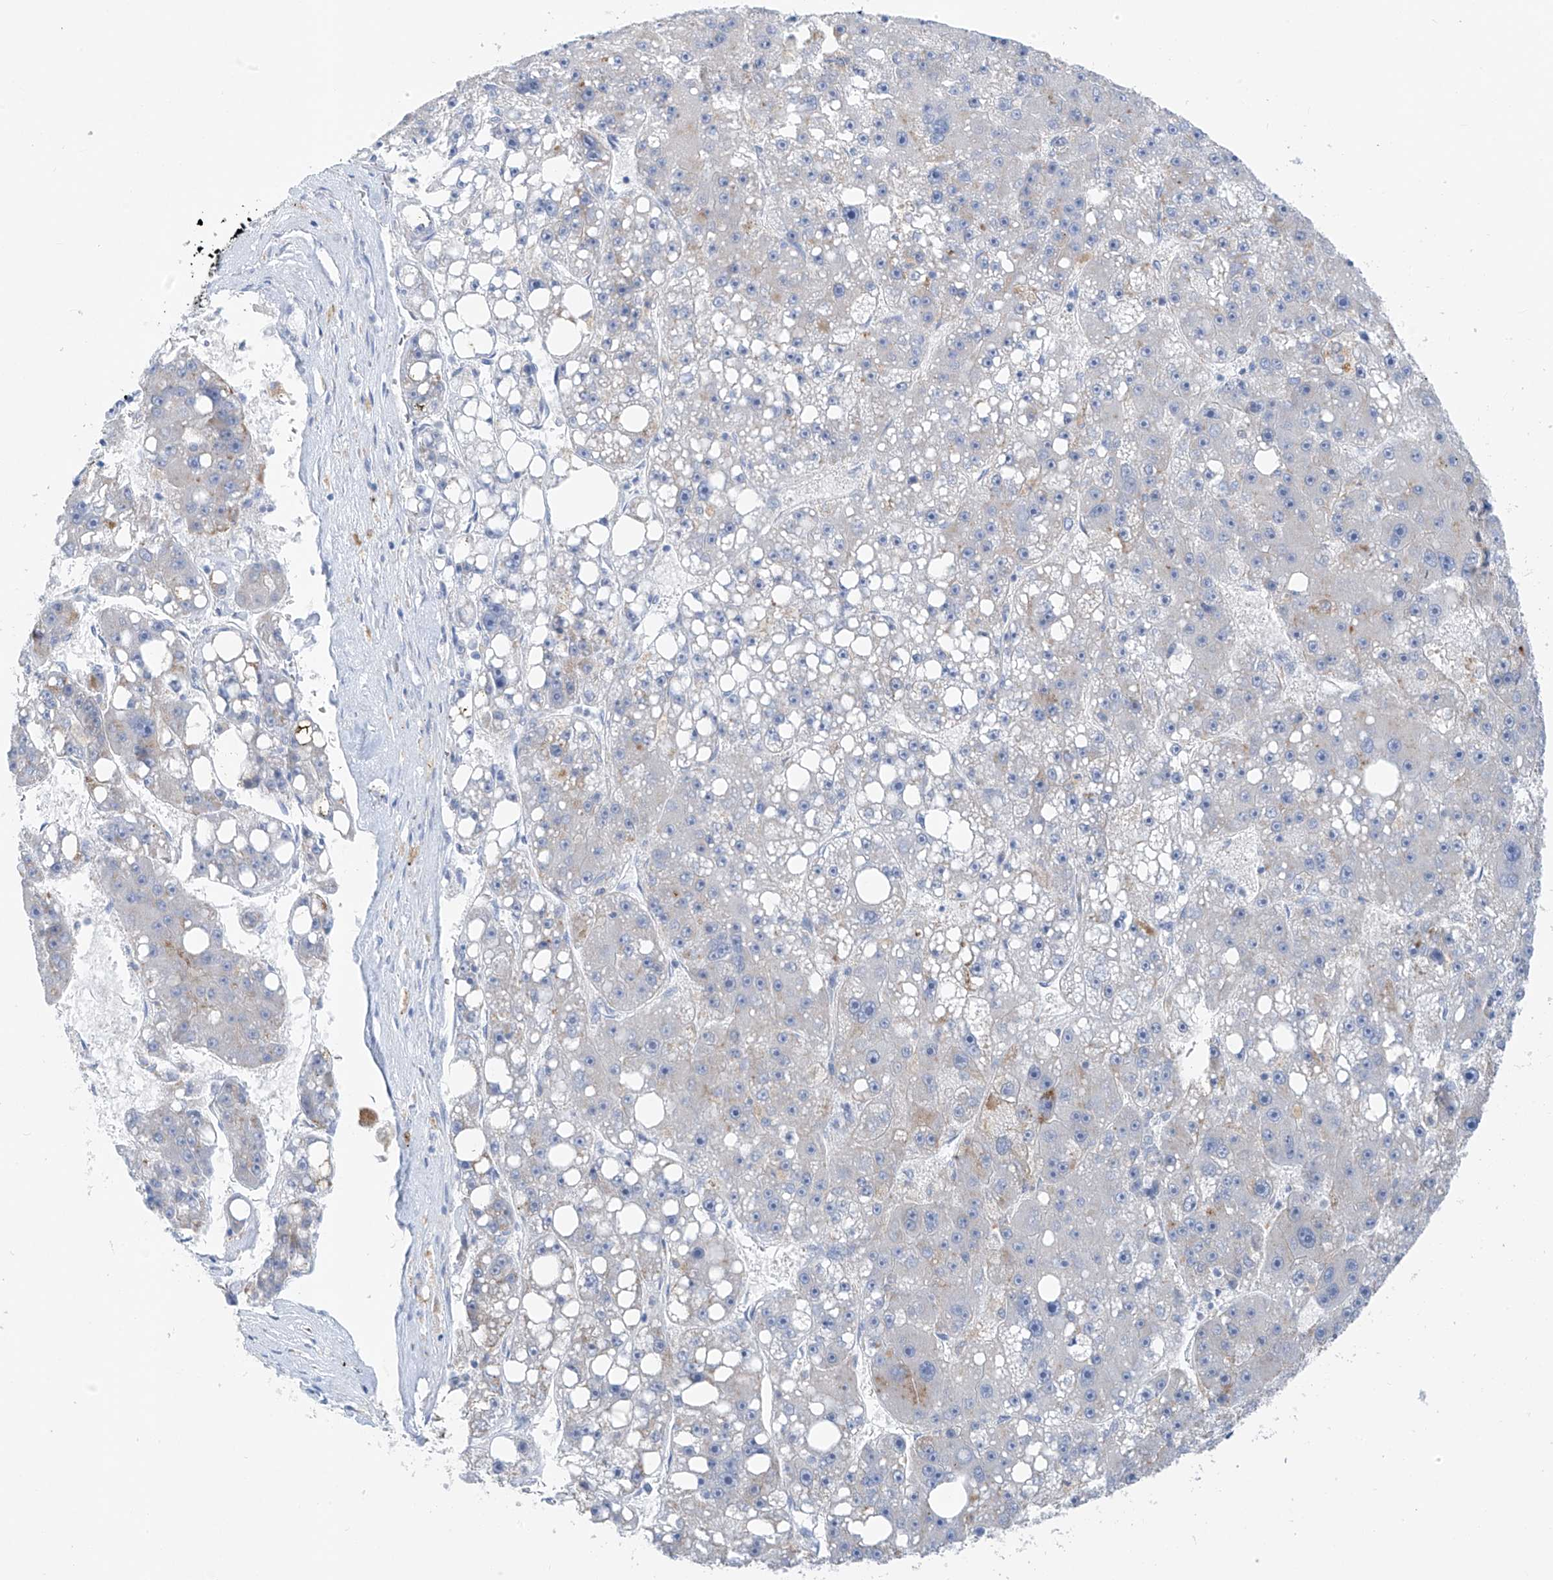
{"staining": {"intensity": "negative", "quantity": "none", "location": "none"}, "tissue": "liver cancer", "cell_type": "Tumor cells", "image_type": "cancer", "snomed": [{"axis": "morphology", "description": "Carcinoma, Hepatocellular, NOS"}, {"axis": "topography", "description": "Liver"}], "caption": "IHC histopathology image of liver hepatocellular carcinoma stained for a protein (brown), which reveals no expression in tumor cells.", "gene": "GLMP", "patient": {"sex": "female", "age": 61}}